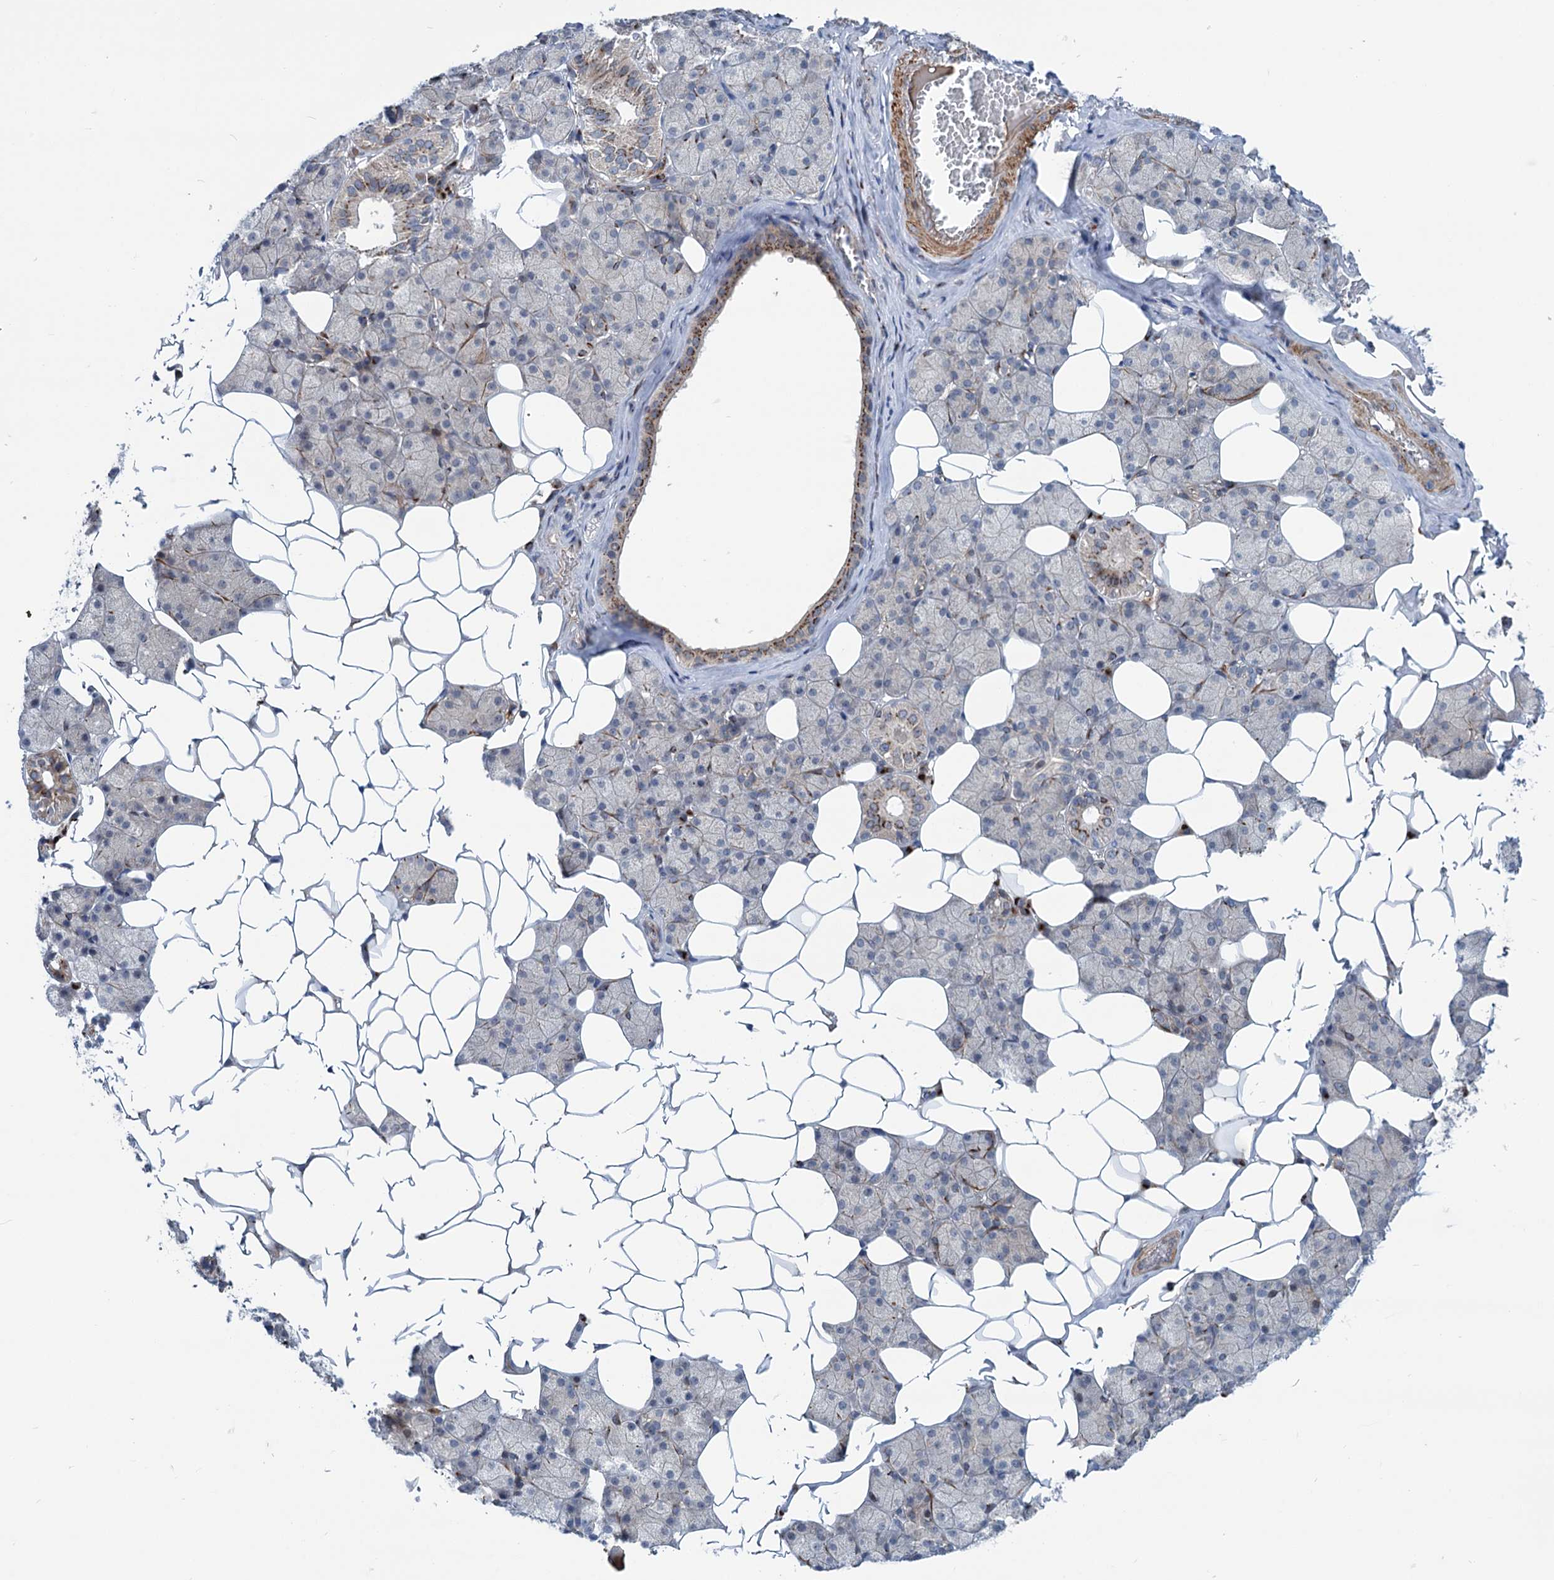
{"staining": {"intensity": "moderate", "quantity": "<25%", "location": "cytoplasmic/membranous"}, "tissue": "salivary gland", "cell_type": "Glandular cells", "image_type": "normal", "snomed": [{"axis": "morphology", "description": "Normal tissue, NOS"}, {"axis": "topography", "description": "Salivary gland"}], "caption": "An immunohistochemistry (IHC) histopathology image of benign tissue is shown. Protein staining in brown labels moderate cytoplasmic/membranous positivity in salivary gland within glandular cells.", "gene": "ELP4", "patient": {"sex": "female", "age": 33}}